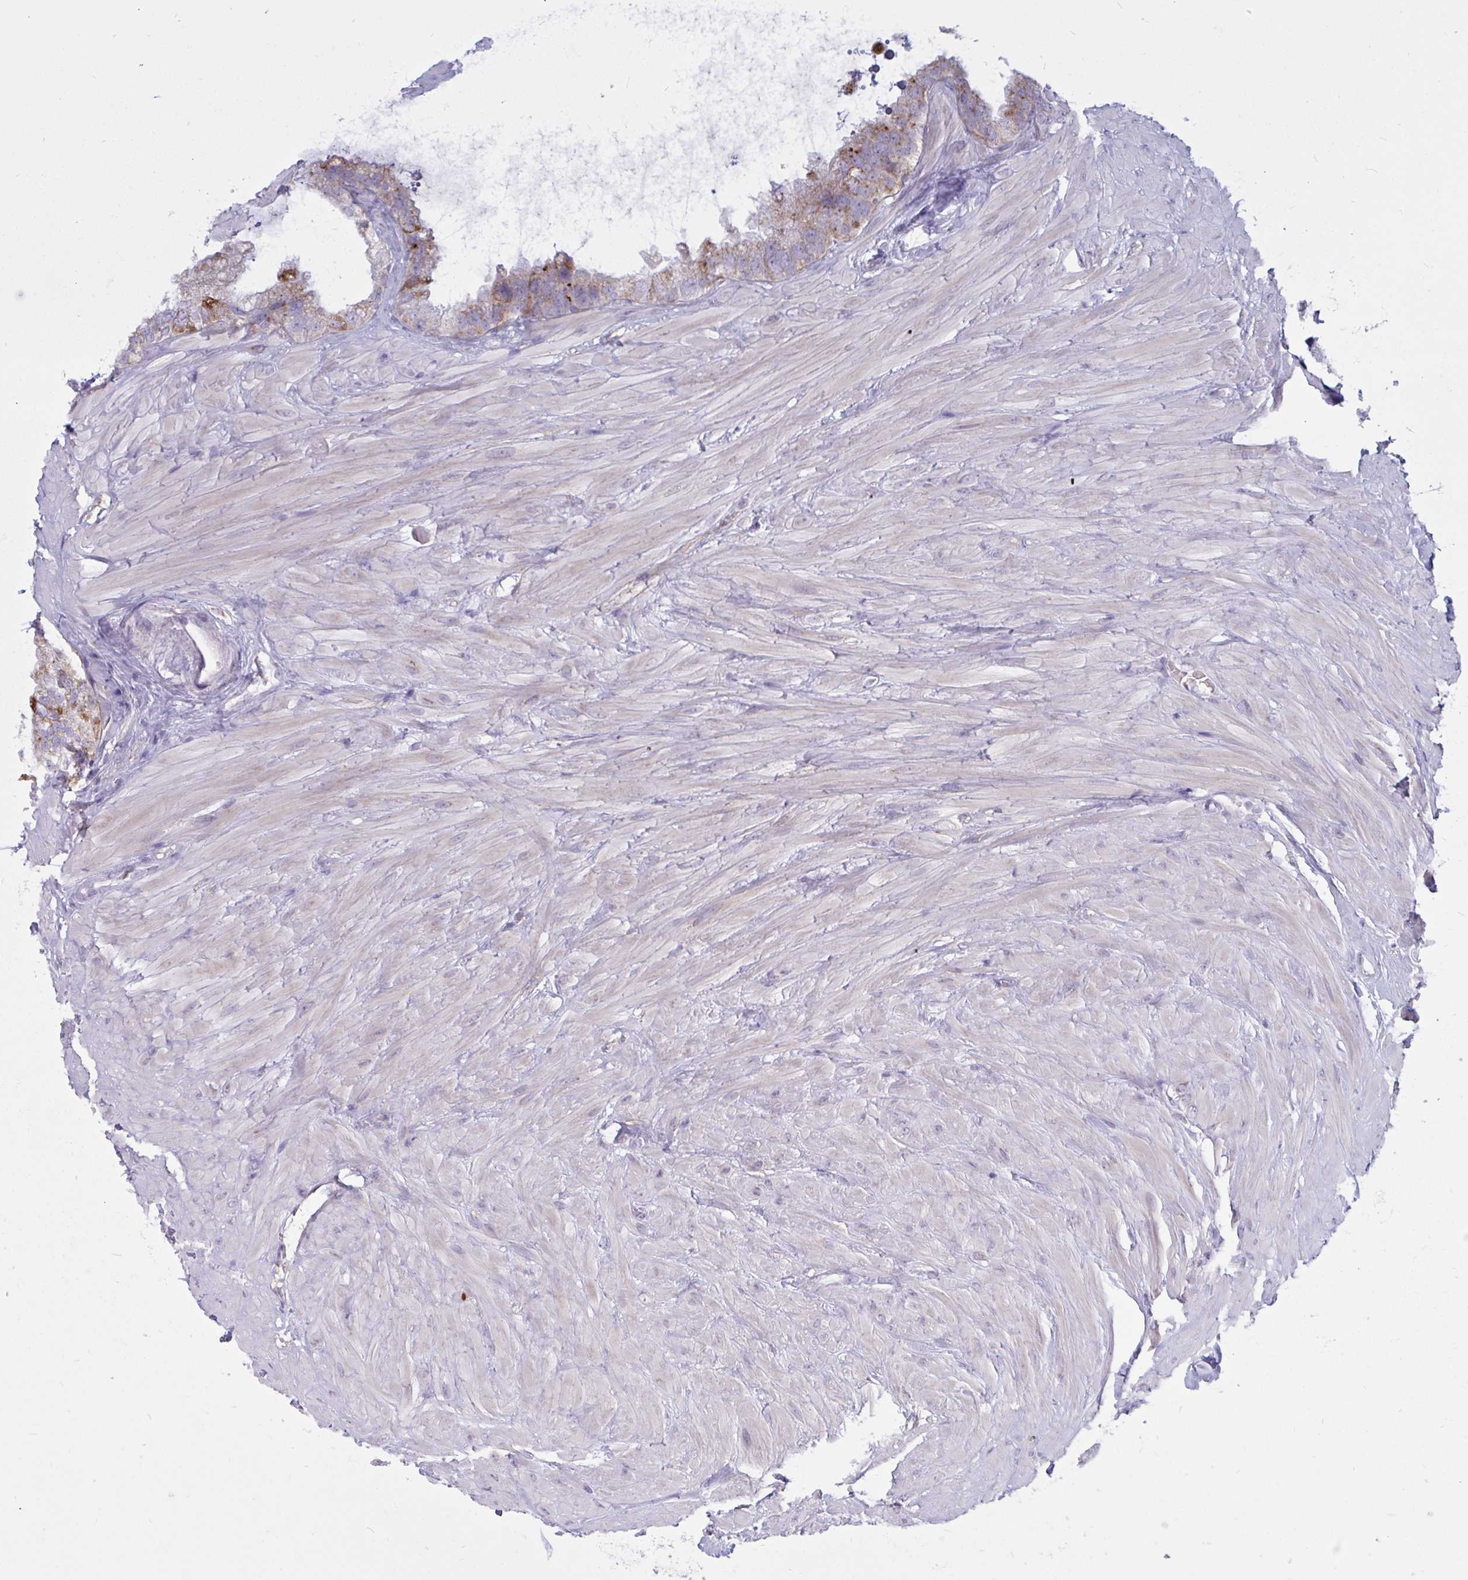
{"staining": {"intensity": "moderate", "quantity": "25%-75%", "location": "cytoplasmic/membranous"}, "tissue": "seminal vesicle", "cell_type": "Glandular cells", "image_type": "normal", "snomed": [{"axis": "morphology", "description": "Normal tissue, NOS"}, {"axis": "topography", "description": "Seminal veicle"}, {"axis": "topography", "description": "Peripheral nerve tissue"}], "caption": "Protein analysis of unremarkable seminal vesicle exhibits moderate cytoplasmic/membranous positivity in about 25%-75% of glandular cells.", "gene": "ATG9A", "patient": {"sex": "male", "age": 76}}